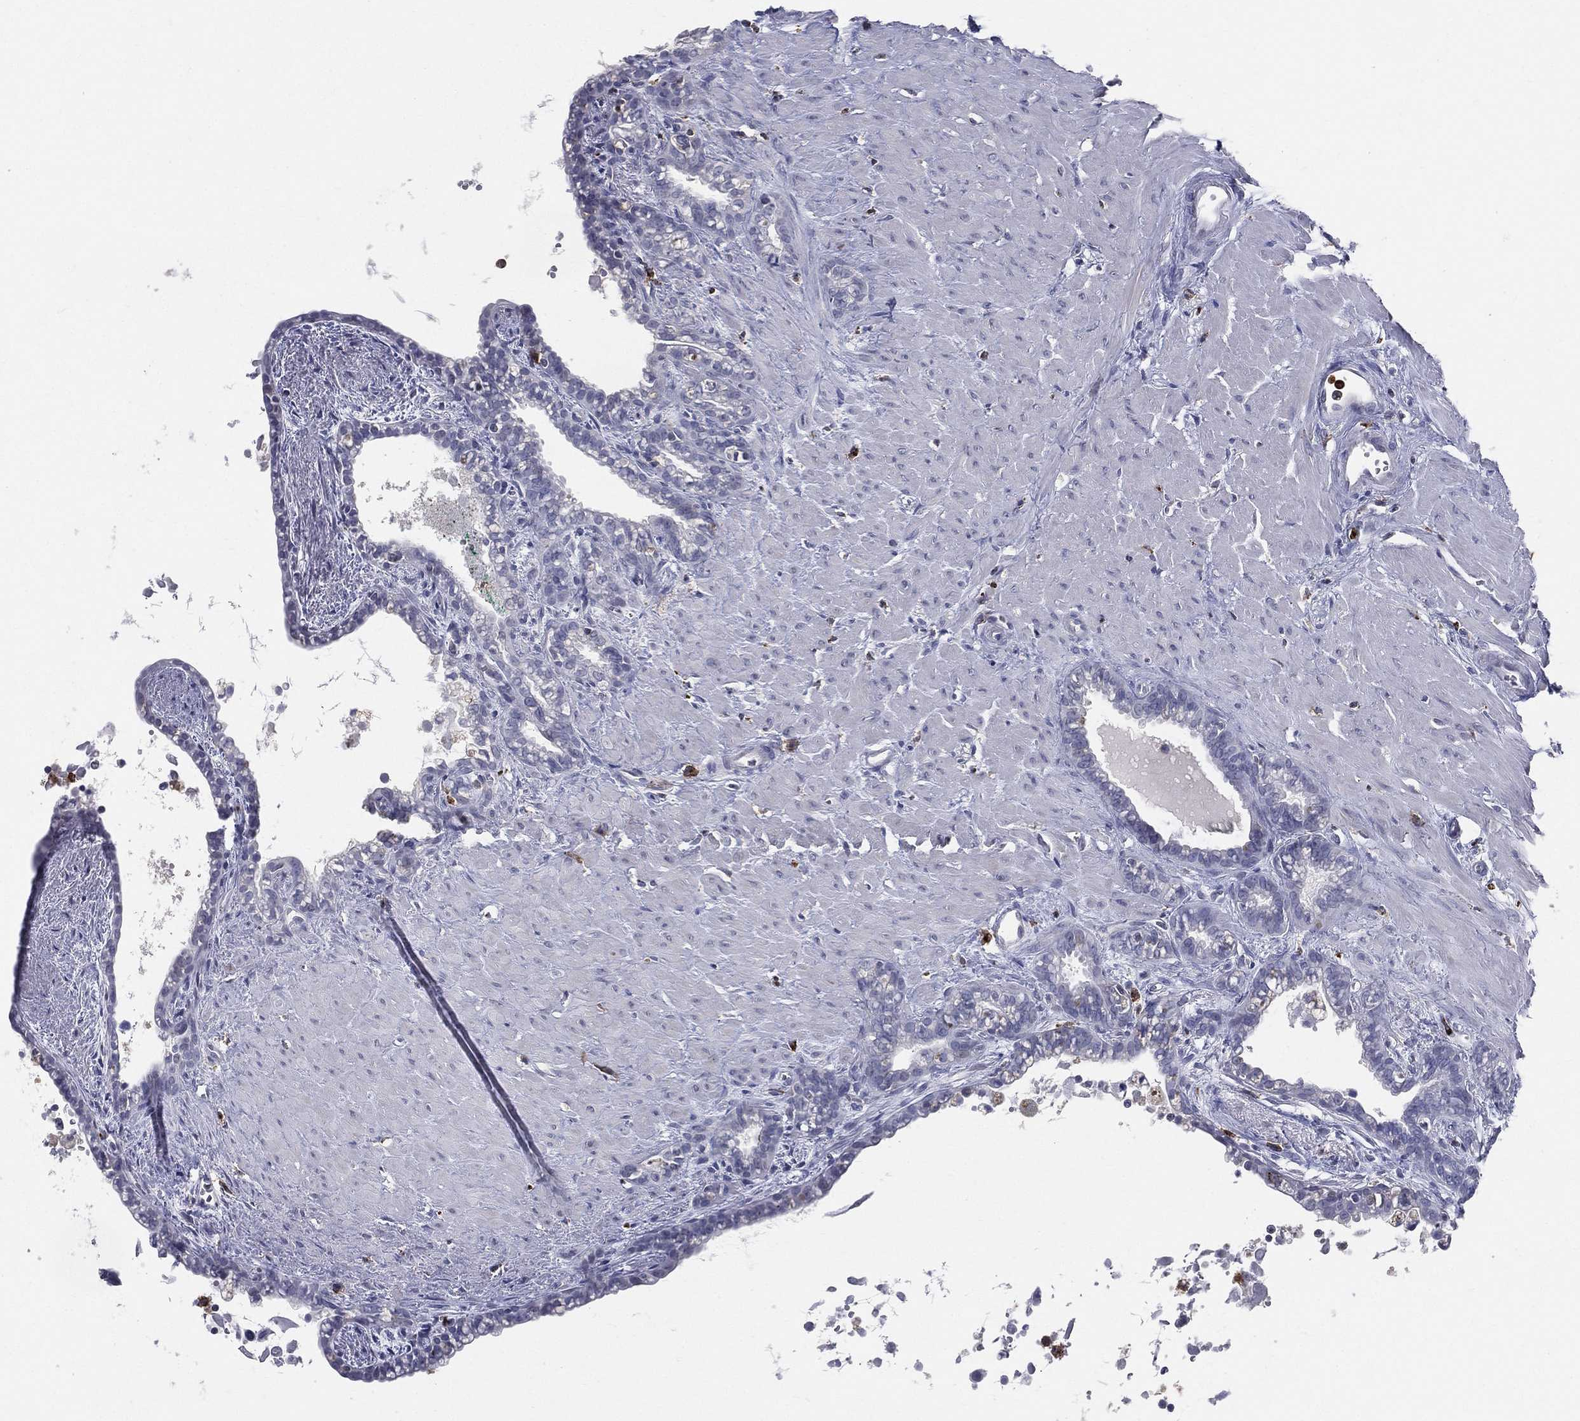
{"staining": {"intensity": "negative", "quantity": "none", "location": "none"}, "tissue": "seminal vesicle", "cell_type": "Glandular cells", "image_type": "normal", "snomed": [{"axis": "morphology", "description": "Normal tissue, NOS"}, {"axis": "morphology", "description": "Urothelial carcinoma, NOS"}, {"axis": "topography", "description": "Urinary bladder"}, {"axis": "topography", "description": "Seminal veicle"}], "caption": "The IHC photomicrograph has no significant staining in glandular cells of seminal vesicle.", "gene": "EVI2B", "patient": {"sex": "male", "age": 76}}